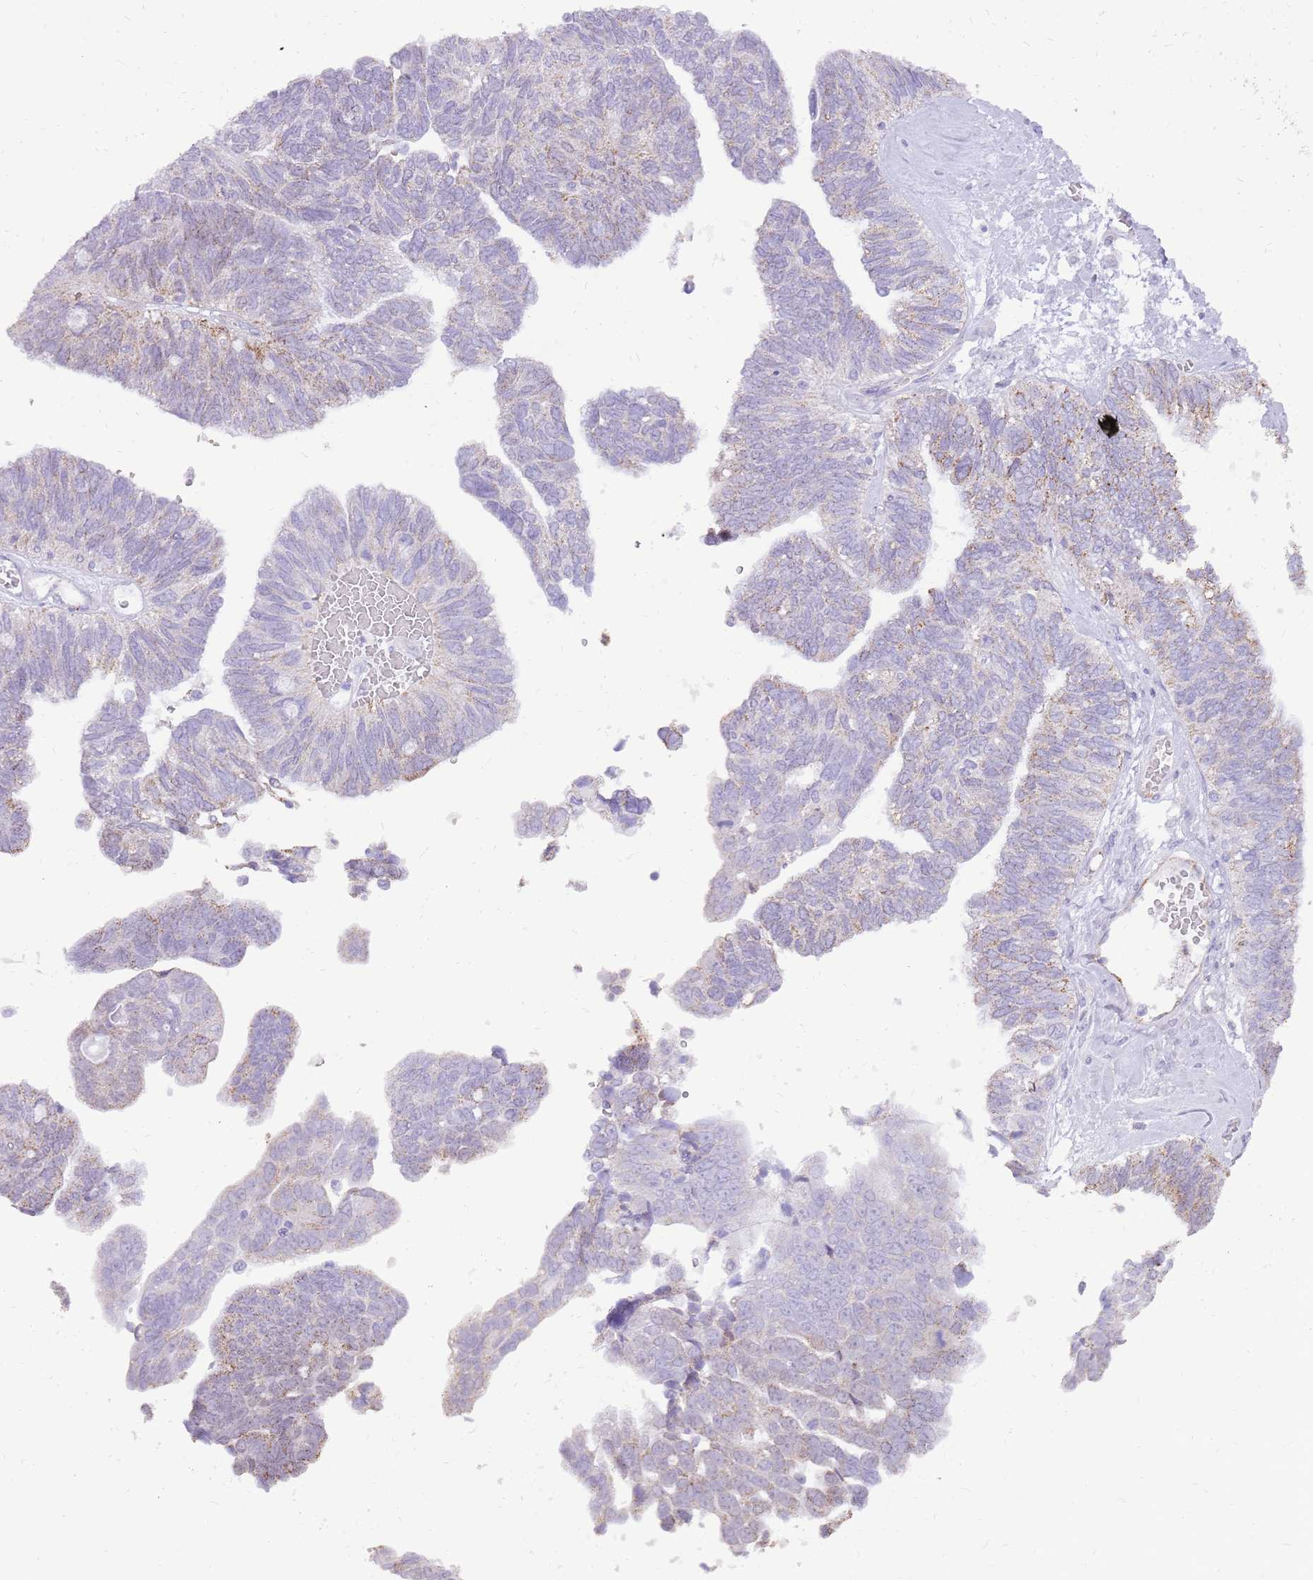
{"staining": {"intensity": "moderate", "quantity": "<25%", "location": "cytoplasmic/membranous"}, "tissue": "ovarian cancer", "cell_type": "Tumor cells", "image_type": "cancer", "snomed": [{"axis": "morphology", "description": "Cystadenocarcinoma, serous, NOS"}, {"axis": "topography", "description": "Ovary"}], "caption": "The photomicrograph demonstrates staining of ovarian serous cystadenocarcinoma, revealing moderate cytoplasmic/membranous protein positivity (brown color) within tumor cells.", "gene": "PCNX1", "patient": {"sex": "female", "age": 79}}